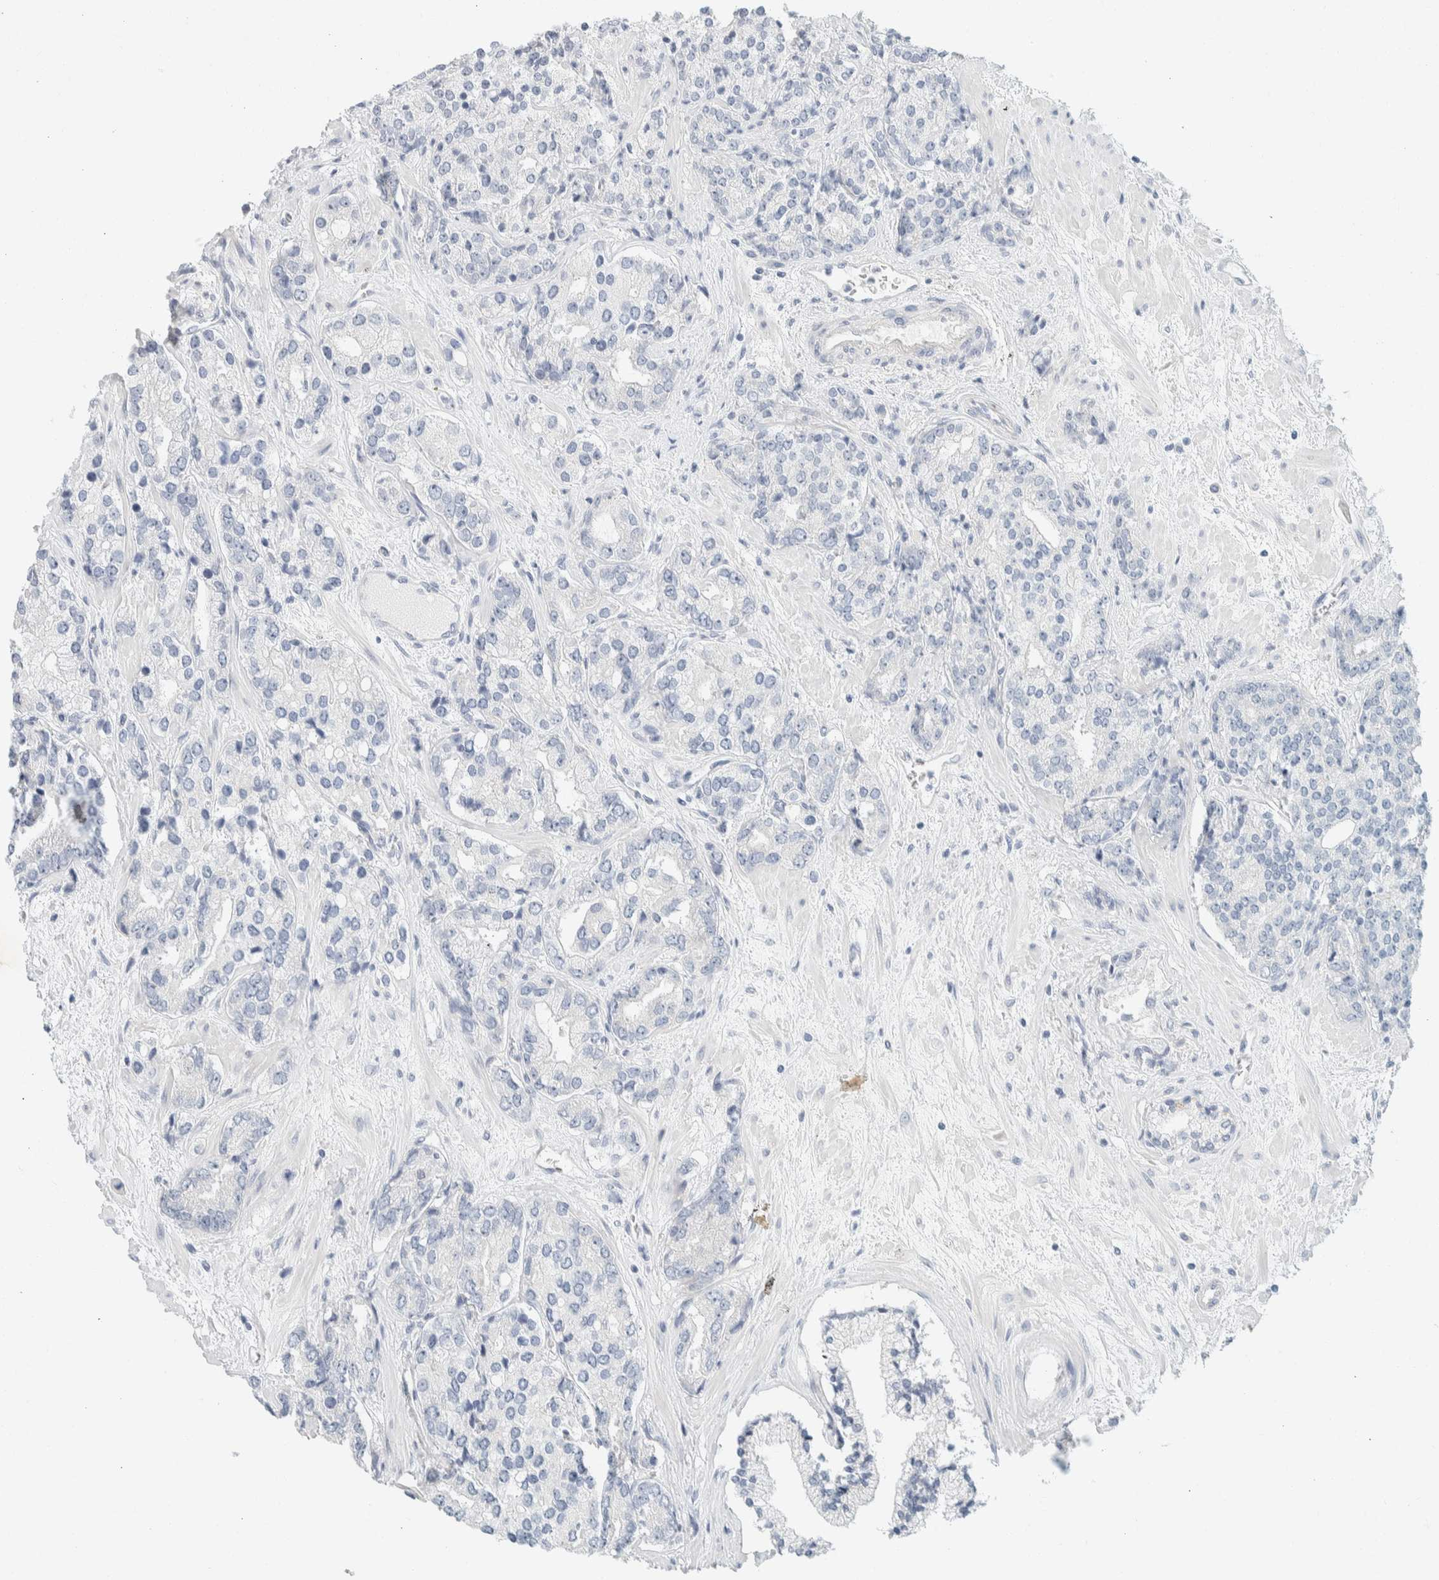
{"staining": {"intensity": "negative", "quantity": "none", "location": "none"}, "tissue": "prostate cancer", "cell_type": "Tumor cells", "image_type": "cancer", "snomed": [{"axis": "morphology", "description": "Adenocarcinoma, High grade"}, {"axis": "topography", "description": "Prostate"}], "caption": "Prostate high-grade adenocarcinoma stained for a protein using IHC displays no staining tumor cells.", "gene": "ALOX12B", "patient": {"sex": "male", "age": 71}}